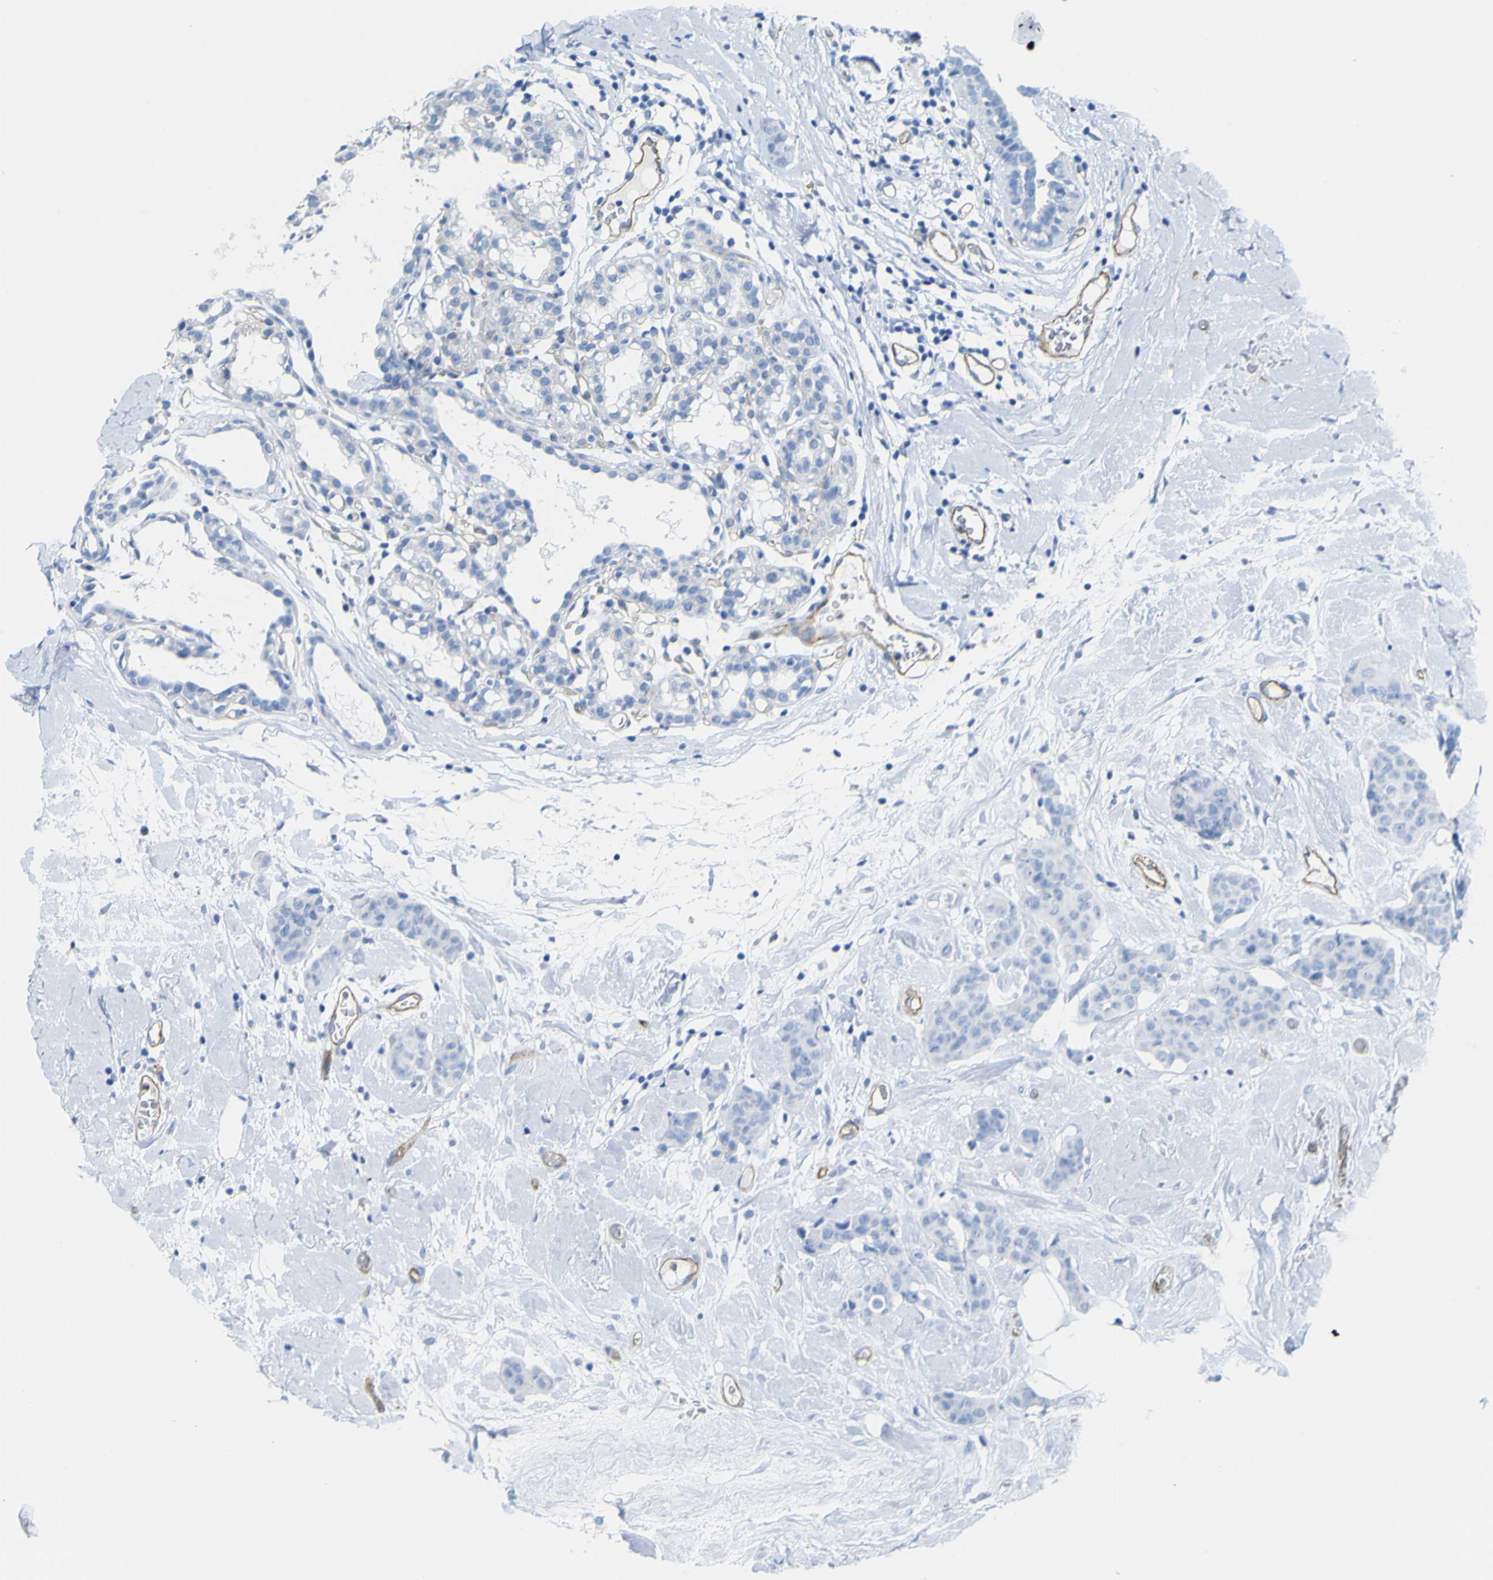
{"staining": {"intensity": "negative", "quantity": "none", "location": "none"}, "tissue": "breast cancer", "cell_type": "Tumor cells", "image_type": "cancer", "snomed": [{"axis": "morphology", "description": "Normal tissue, NOS"}, {"axis": "morphology", "description": "Duct carcinoma"}, {"axis": "topography", "description": "Breast"}], "caption": "Immunohistochemistry (IHC) of human infiltrating ductal carcinoma (breast) displays no positivity in tumor cells. The staining is performed using DAB brown chromogen with nuclei counter-stained in using hematoxylin.", "gene": "CD93", "patient": {"sex": "female", "age": 40}}